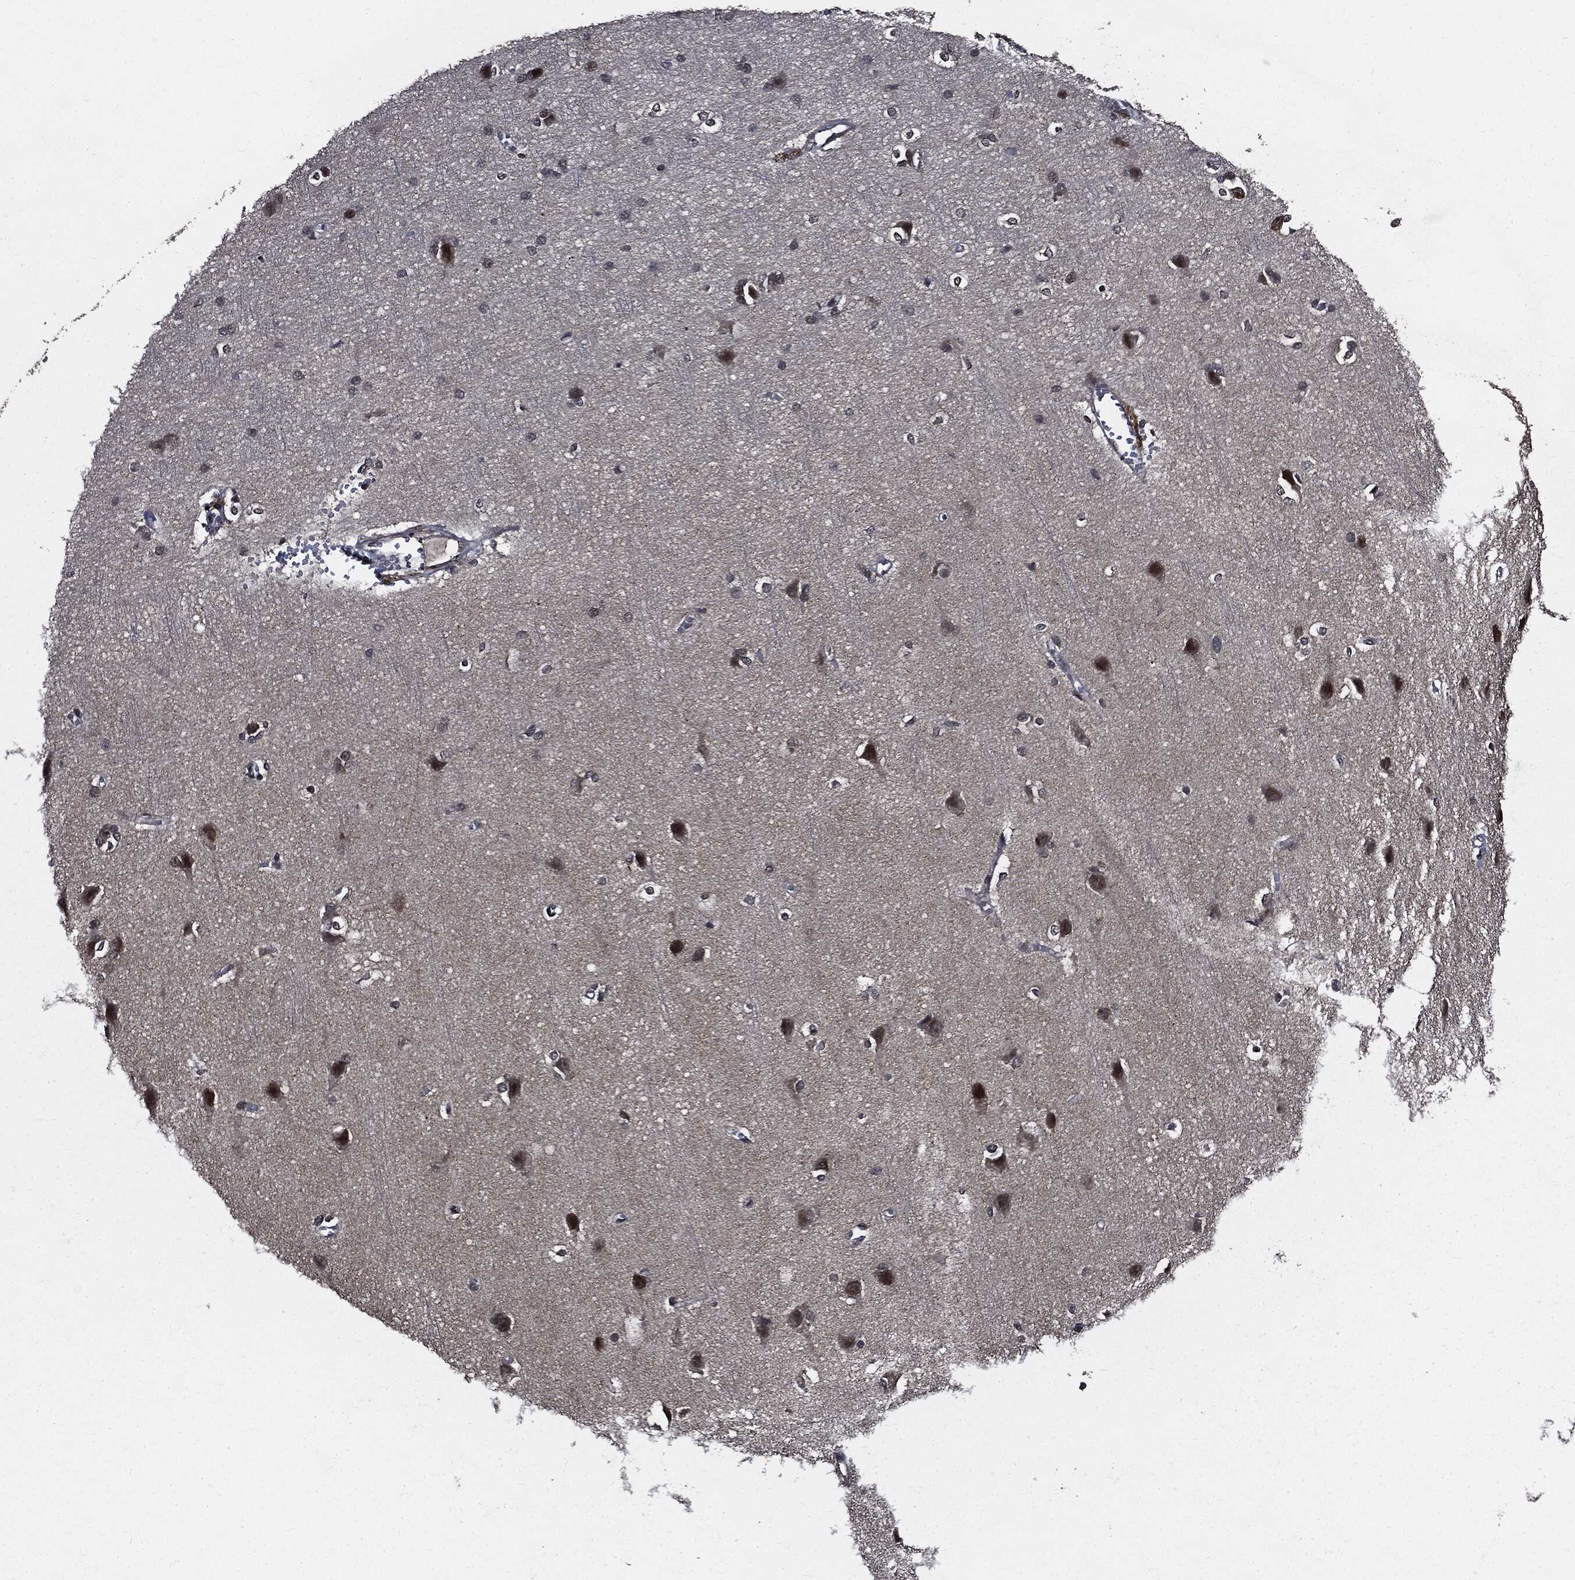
{"staining": {"intensity": "negative", "quantity": "none", "location": "none"}, "tissue": "cerebral cortex", "cell_type": "Endothelial cells", "image_type": "normal", "snomed": [{"axis": "morphology", "description": "Normal tissue, NOS"}, {"axis": "topography", "description": "Cerebral cortex"}], "caption": "Normal cerebral cortex was stained to show a protein in brown. There is no significant staining in endothelial cells. Brightfield microscopy of IHC stained with DAB (brown) and hematoxylin (blue), captured at high magnification.", "gene": "SUGT1", "patient": {"sex": "male", "age": 37}}